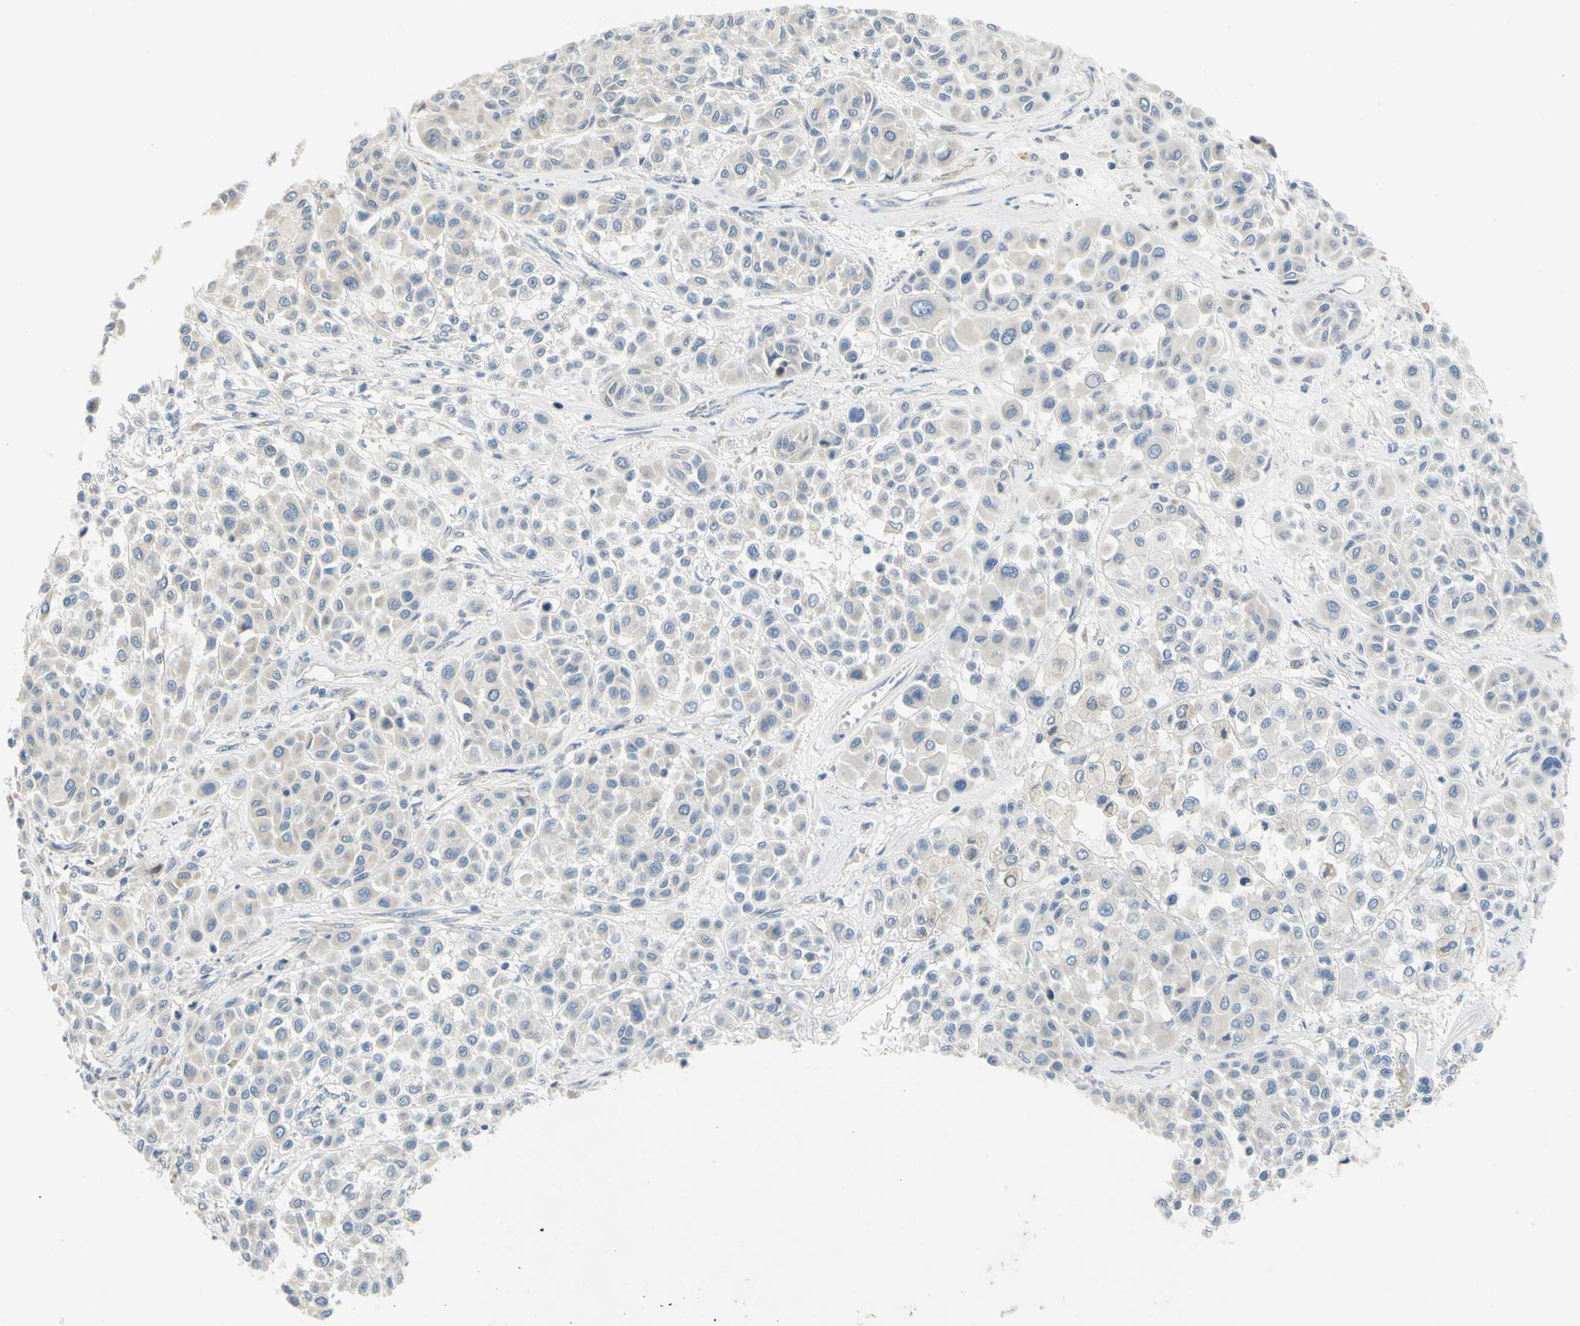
{"staining": {"intensity": "weak", "quantity": ">75%", "location": "cytoplasmic/membranous"}, "tissue": "melanoma", "cell_type": "Tumor cells", "image_type": "cancer", "snomed": [{"axis": "morphology", "description": "Malignant melanoma, Metastatic site"}, {"axis": "topography", "description": "Soft tissue"}], "caption": "This micrograph demonstrates immunohistochemistry (IHC) staining of melanoma, with low weak cytoplasmic/membranous positivity in approximately >75% of tumor cells.", "gene": "CCNB2", "patient": {"sex": "male", "age": 41}}